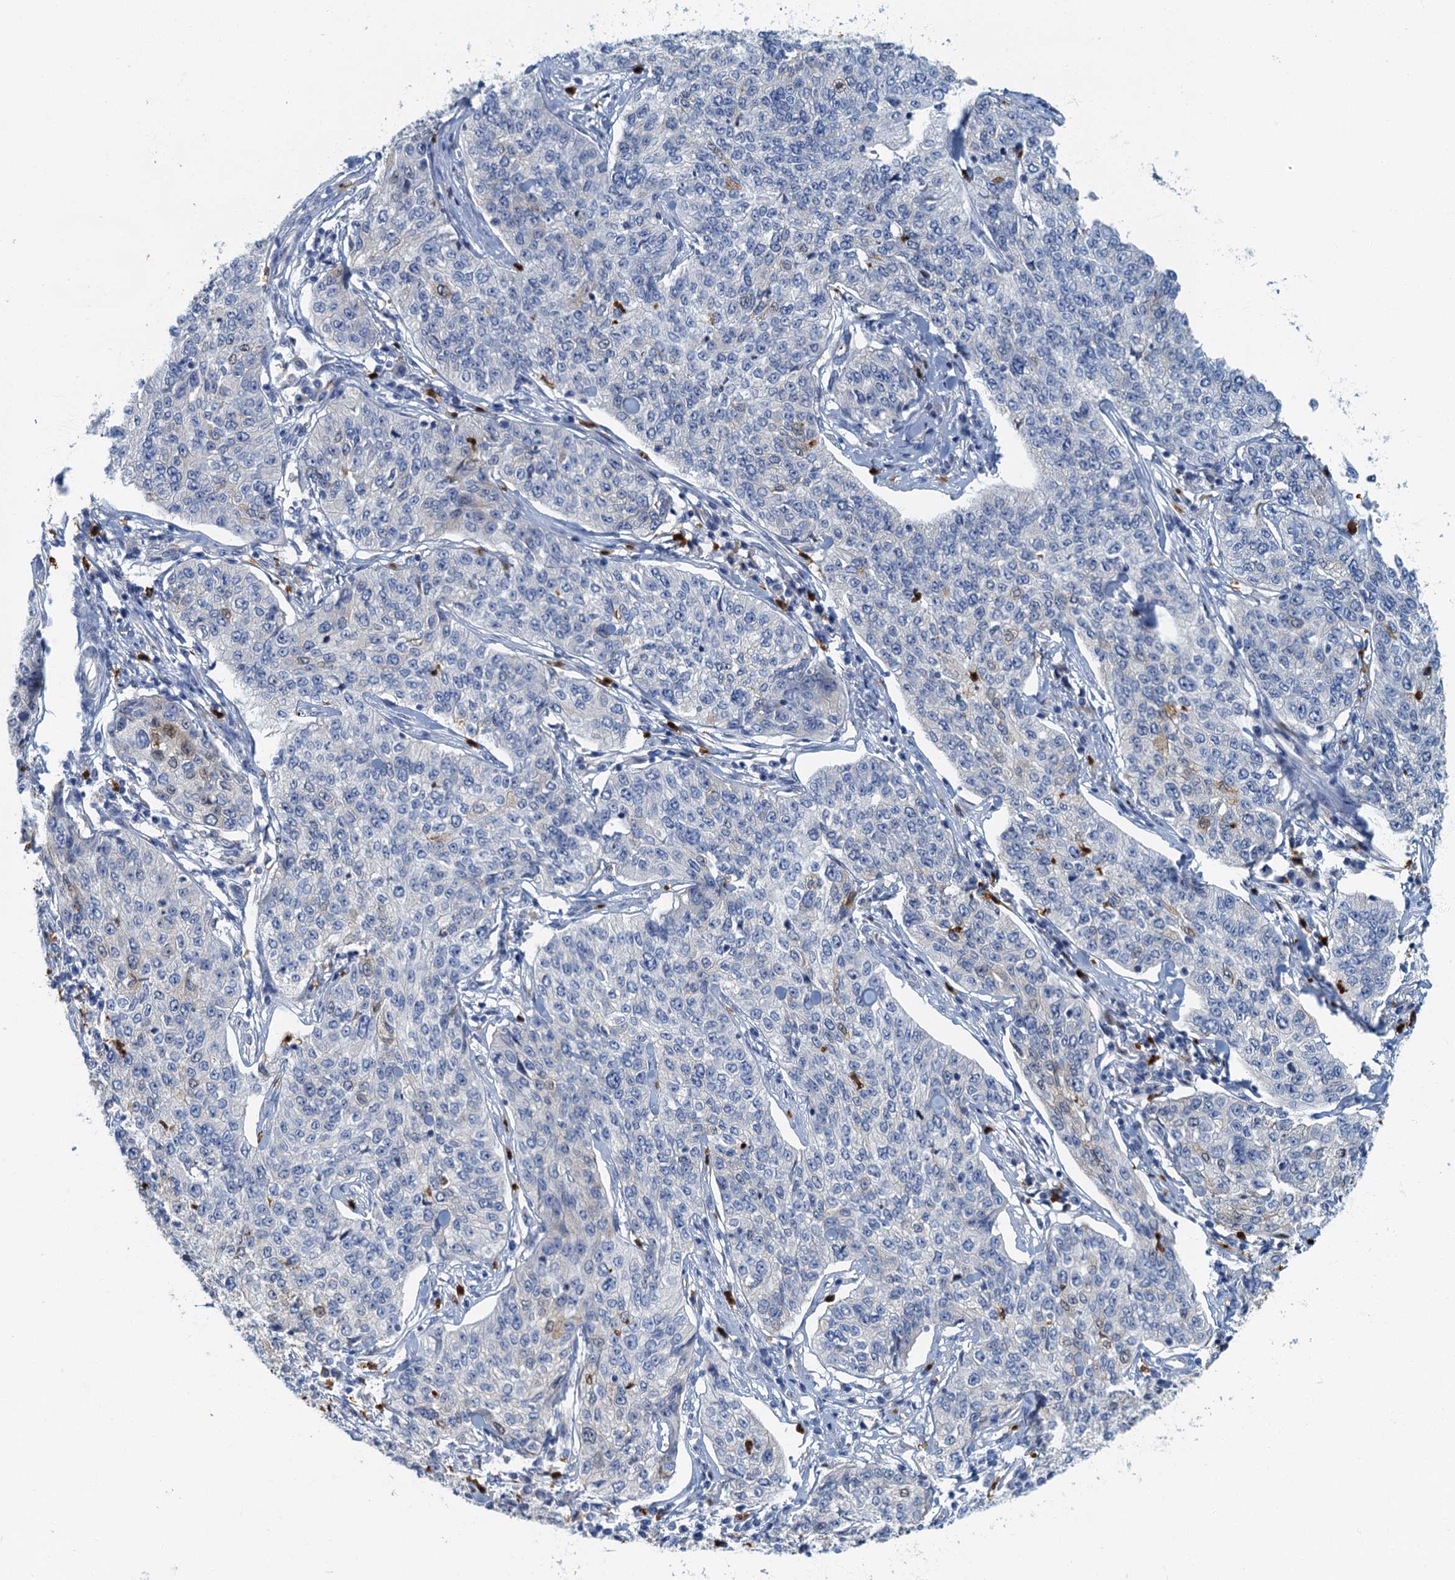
{"staining": {"intensity": "negative", "quantity": "none", "location": "none"}, "tissue": "cervical cancer", "cell_type": "Tumor cells", "image_type": "cancer", "snomed": [{"axis": "morphology", "description": "Squamous cell carcinoma, NOS"}, {"axis": "topography", "description": "Cervix"}], "caption": "DAB (3,3'-diaminobenzidine) immunohistochemical staining of human squamous cell carcinoma (cervical) reveals no significant positivity in tumor cells.", "gene": "ANKDD1A", "patient": {"sex": "female", "age": 35}}